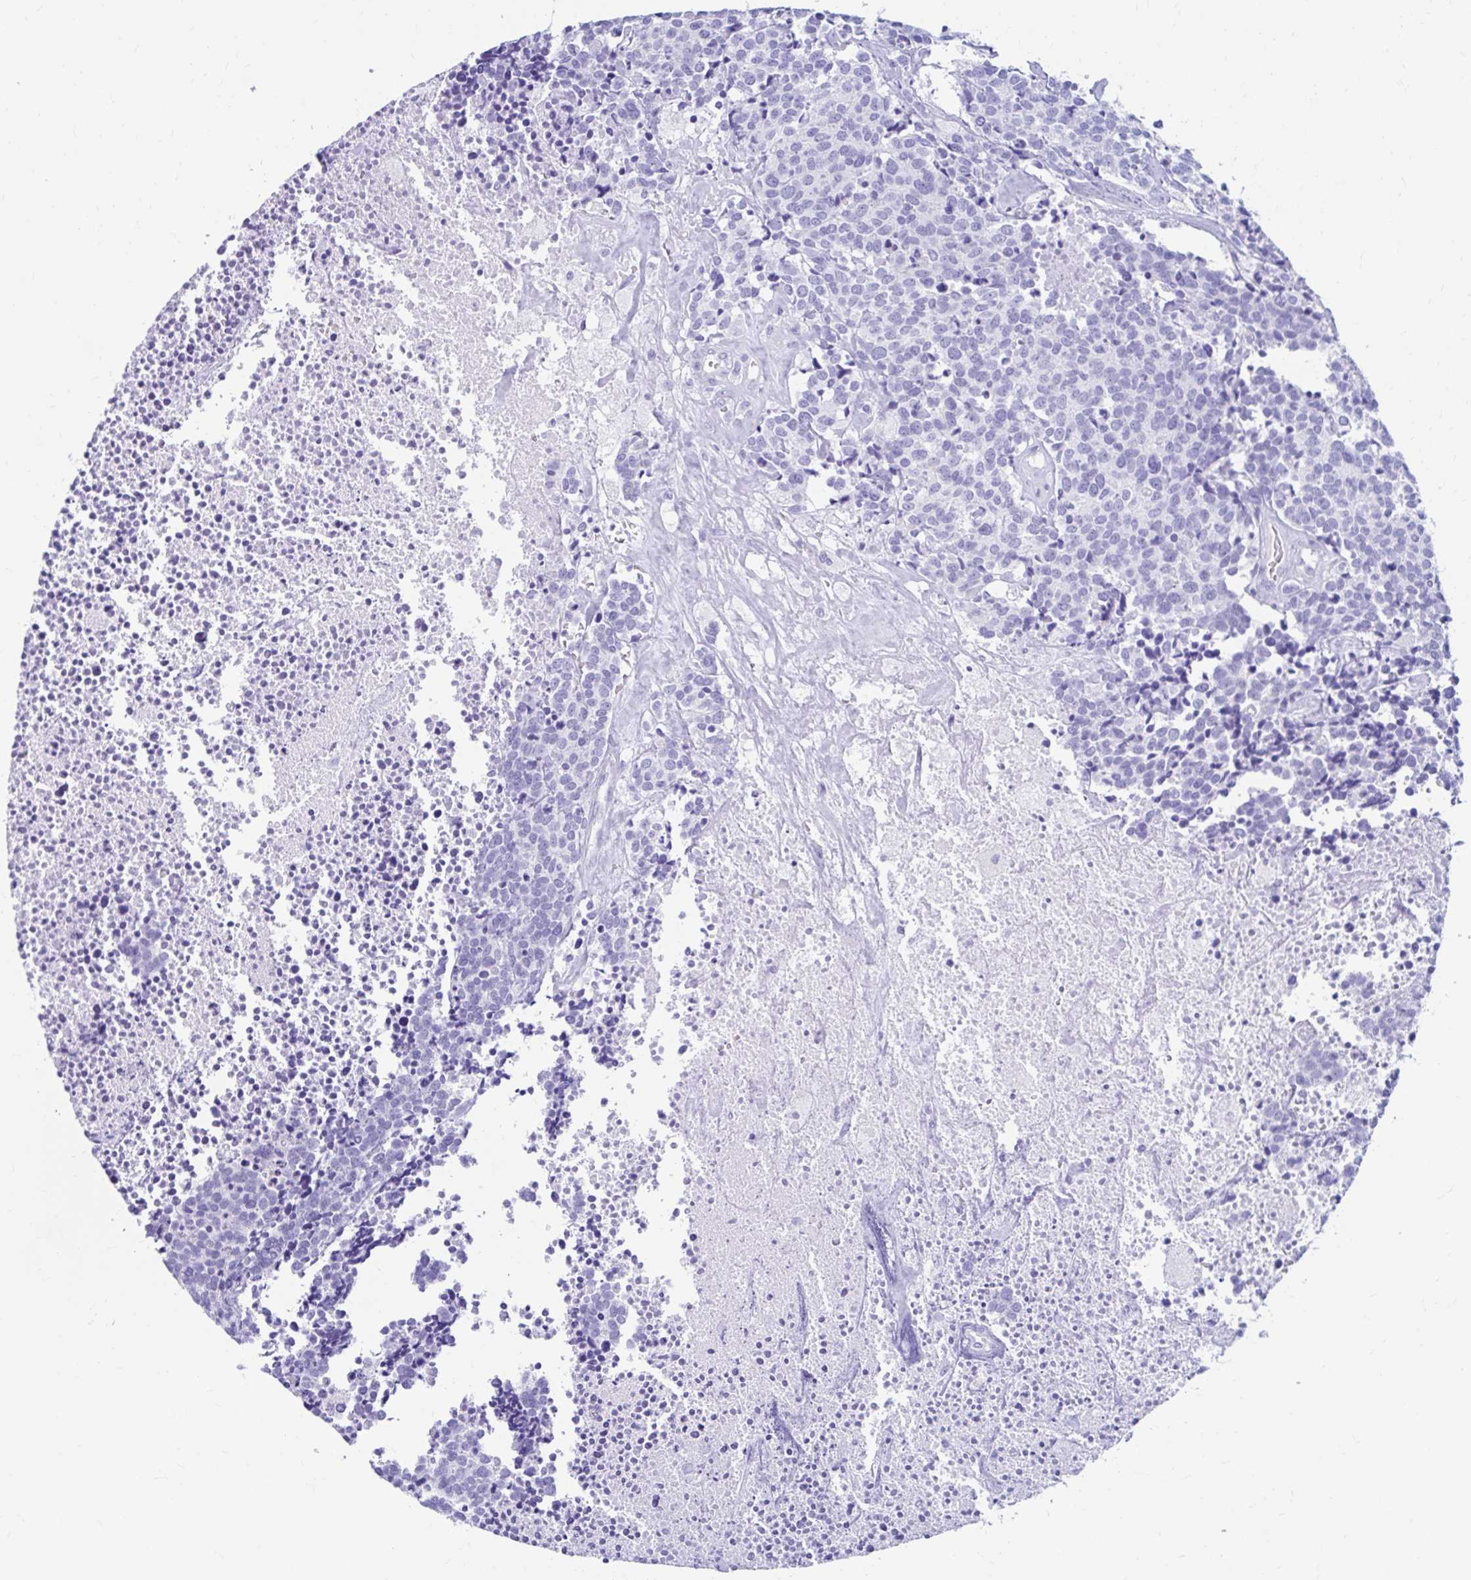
{"staining": {"intensity": "negative", "quantity": "none", "location": "none"}, "tissue": "carcinoid", "cell_type": "Tumor cells", "image_type": "cancer", "snomed": [{"axis": "morphology", "description": "Carcinoid, malignant, NOS"}, {"axis": "topography", "description": "Skin"}], "caption": "Malignant carcinoid stained for a protein using immunohistochemistry displays no positivity tumor cells.", "gene": "NSG2", "patient": {"sex": "female", "age": 79}}